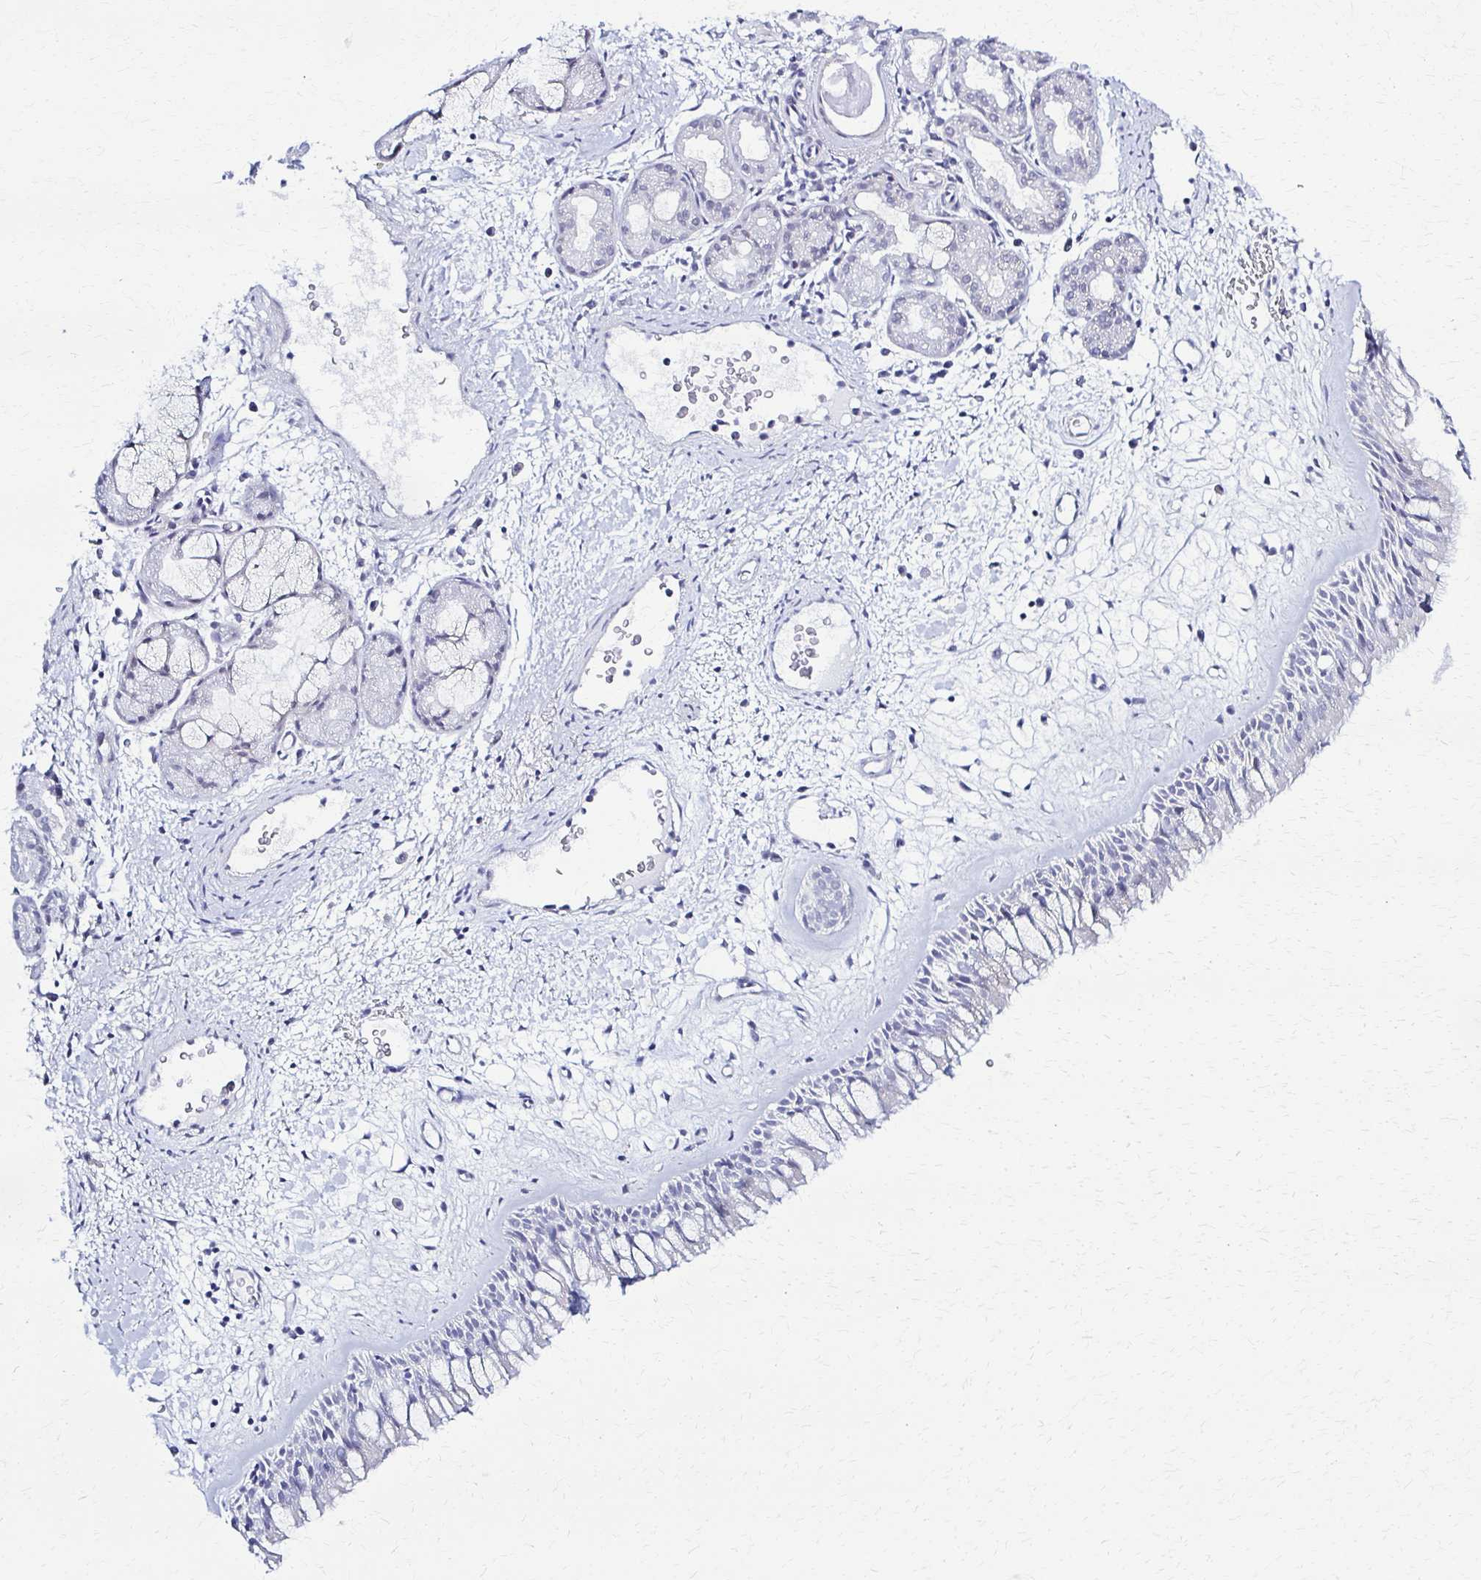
{"staining": {"intensity": "negative", "quantity": "none", "location": "none"}, "tissue": "nasopharynx", "cell_type": "Respiratory epithelial cells", "image_type": "normal", "snomed": [{"axis": "morphology", "description": "Normal tissue, NOS"}, {"axis": "topography", "description": "Nasopharynx"}], "caption": "IHC image of benign nasopharynx: human nasopharynx stained with DAB displays no significant protein positivity in respiratory epithelial cells.", "gene": "RHOBTB2", "patient": {"sex": "male", "age": 65}}